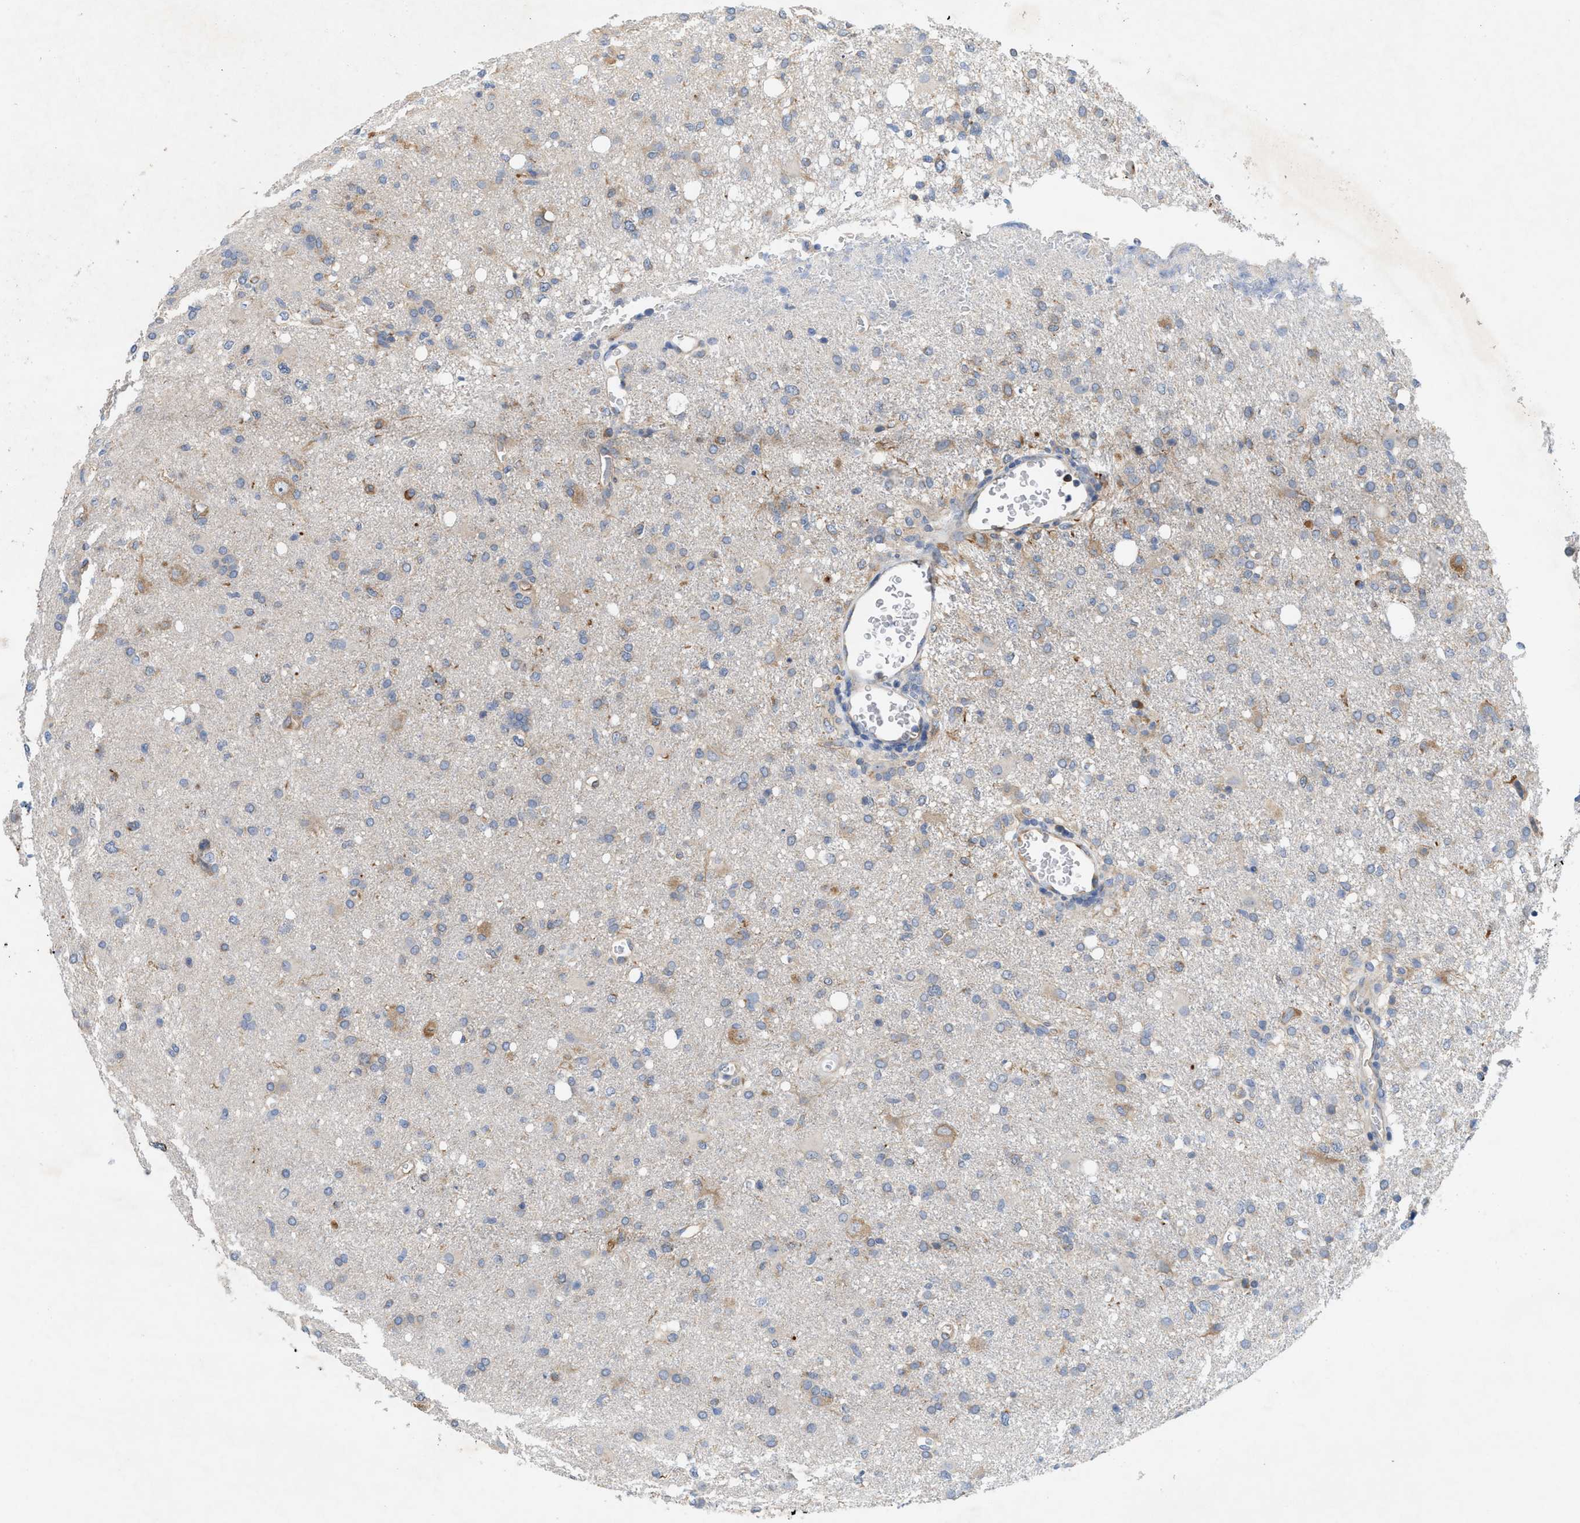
{"staining": {"intensity": "moderate", "quantity": "25%-75%", "location": "cytoplasmic/membranous"}, "tissue": "glioma", "cell_type": "Tumor cells", "image_type": "cancer", "snomed": [{"axis": "morphology", "description": "Glioma, malignant, High grade"}, {"axis": "topography", "description": "Brain"}], "caption": "The micrograph reveals immunohistochemical staining of malignant glioma (high-grade). There is moderate cytoplasmic/membranous staining is seen in approximately 25%-75% of tumor cells.", "gene": "UBAP2", "patient": {"sex": "female", "age": 57}}